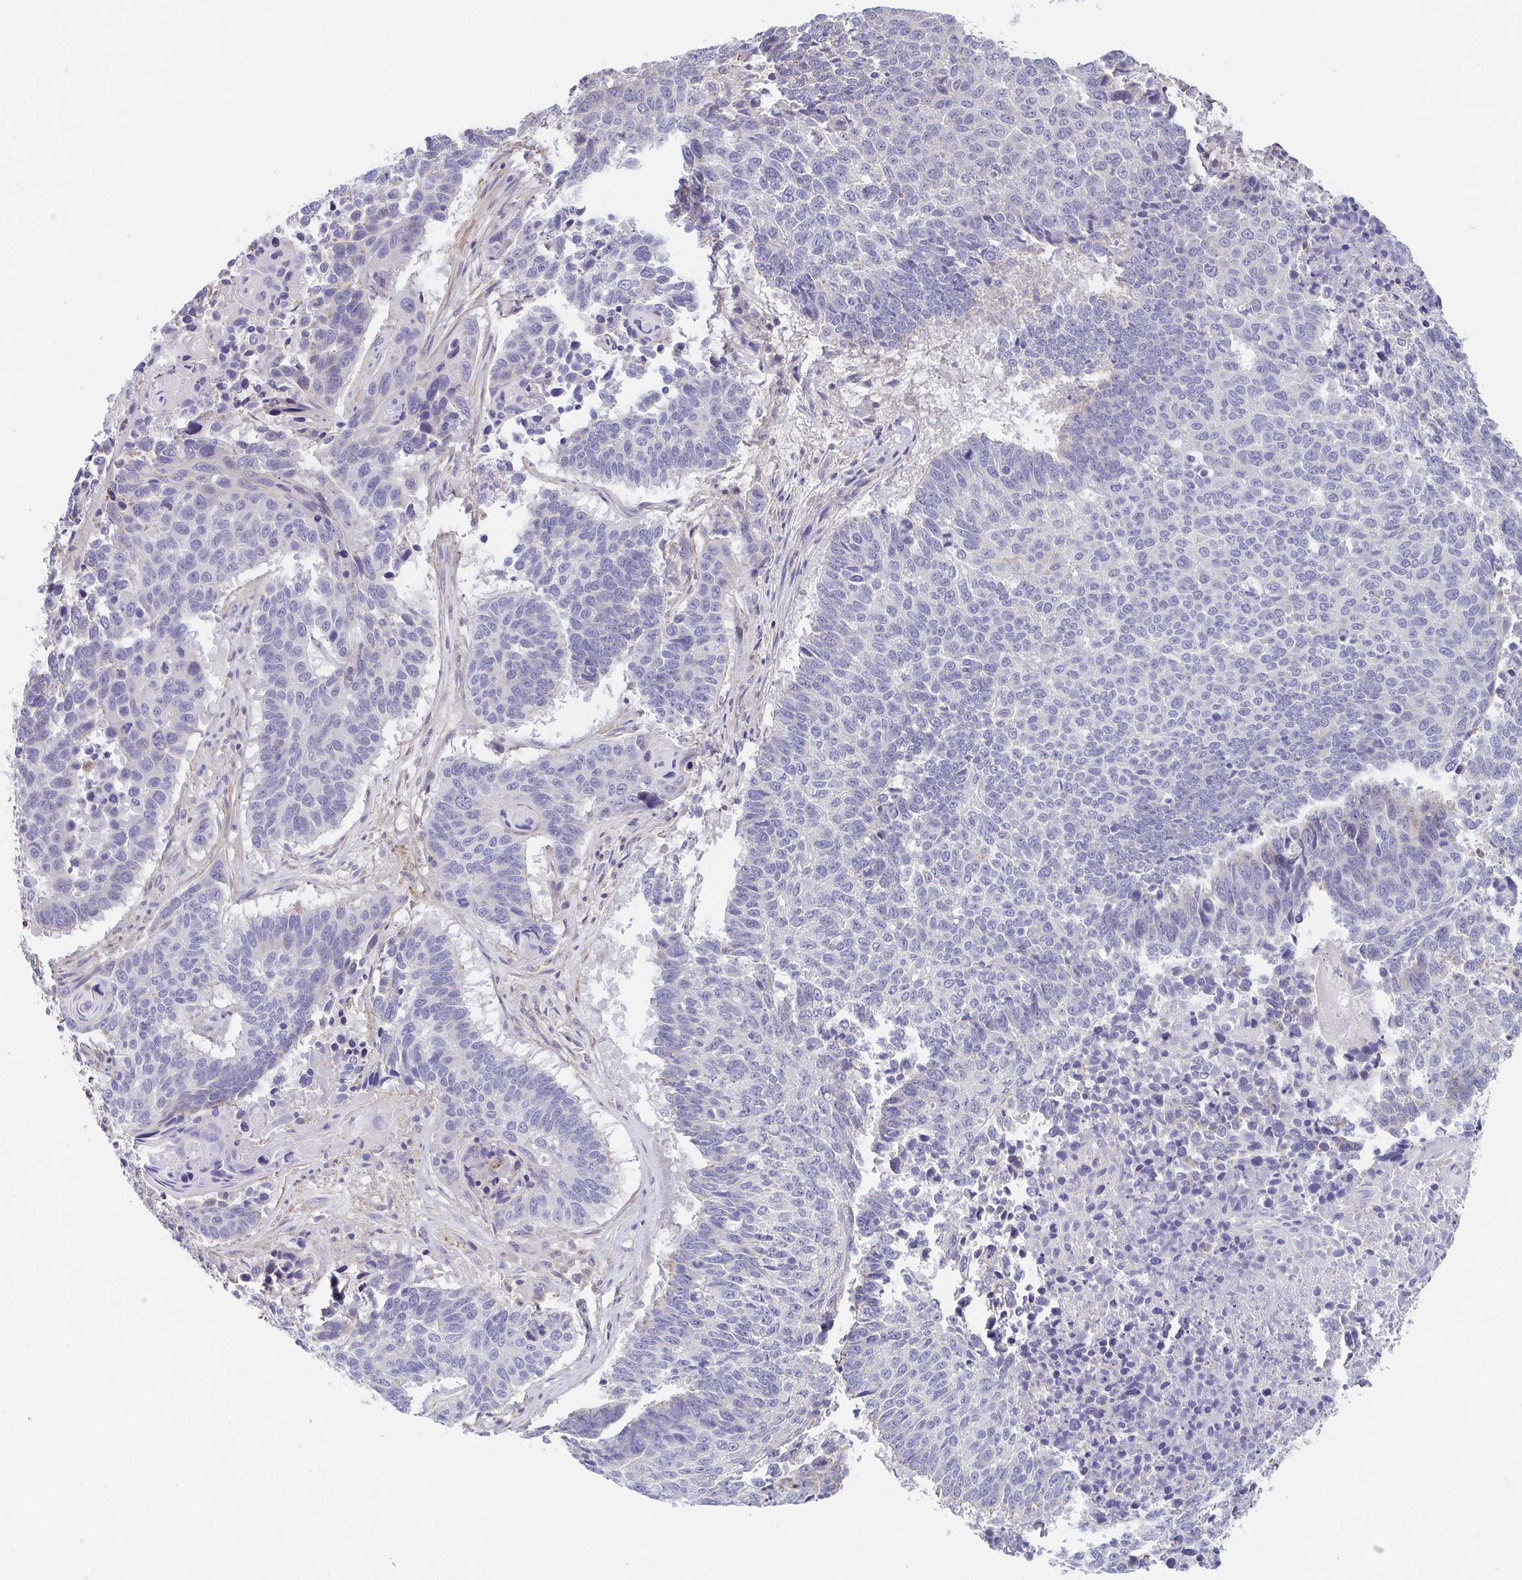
{"staining": {"intensity": "negative", "quantity": "none", "location": "none"}, "tissue": "lung cancer", "cell_type": "Tumor cells", "image_type": "cancer", "snomed": [{"axis": "morphology", "description": "Squamous cell carcinoma, NOS"}, {"axis": "topography", "description": "Lung"}], "caption": "Tumor cells show no significant protein positivity in lung cancer.", "gene": "PREPL", "patient": {"sex": "male", "age": 73}}